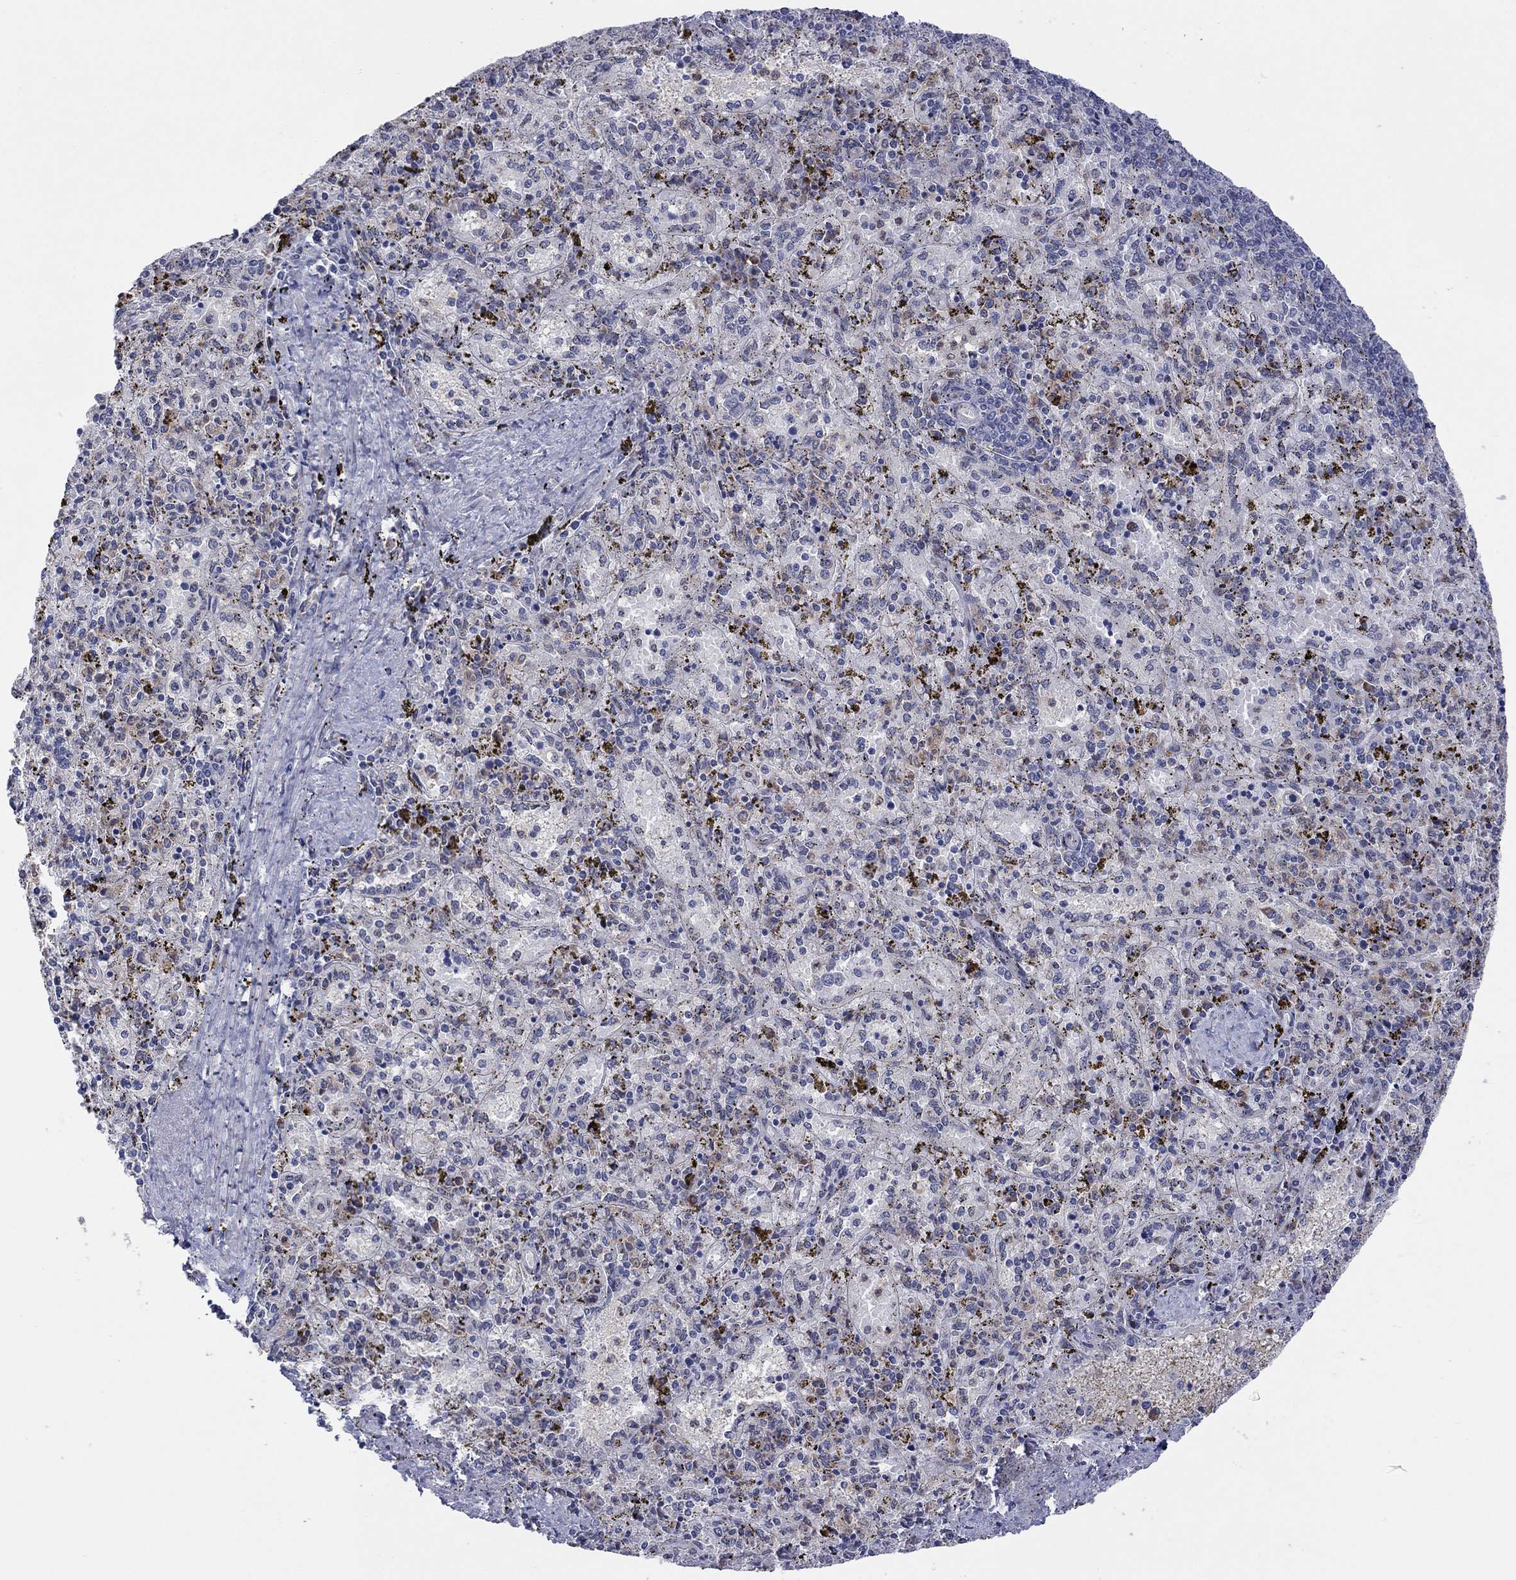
{"staining": {"intensity": "strong", "quantity": "<25%", "location": "cytoplasmic/membranous"}, "tissue": "spleen", "cell_type": "Cells in red pulp", "image_type": "normal", "snomed": [{"axis": "morphology", "description": "Normal tissue, NOS"}, {"axis": "topography", "description": "Spleen"}], "caption": "An image of human spleen stained for a protein exhibits strong cytoplasmic/membranous brown staining in cells in red pulp. The protein of interest is shown in brown color, while the nuclei are stained blue.", "gene": "TTC21B", "patient": {"sex": "female", "age": 50}}